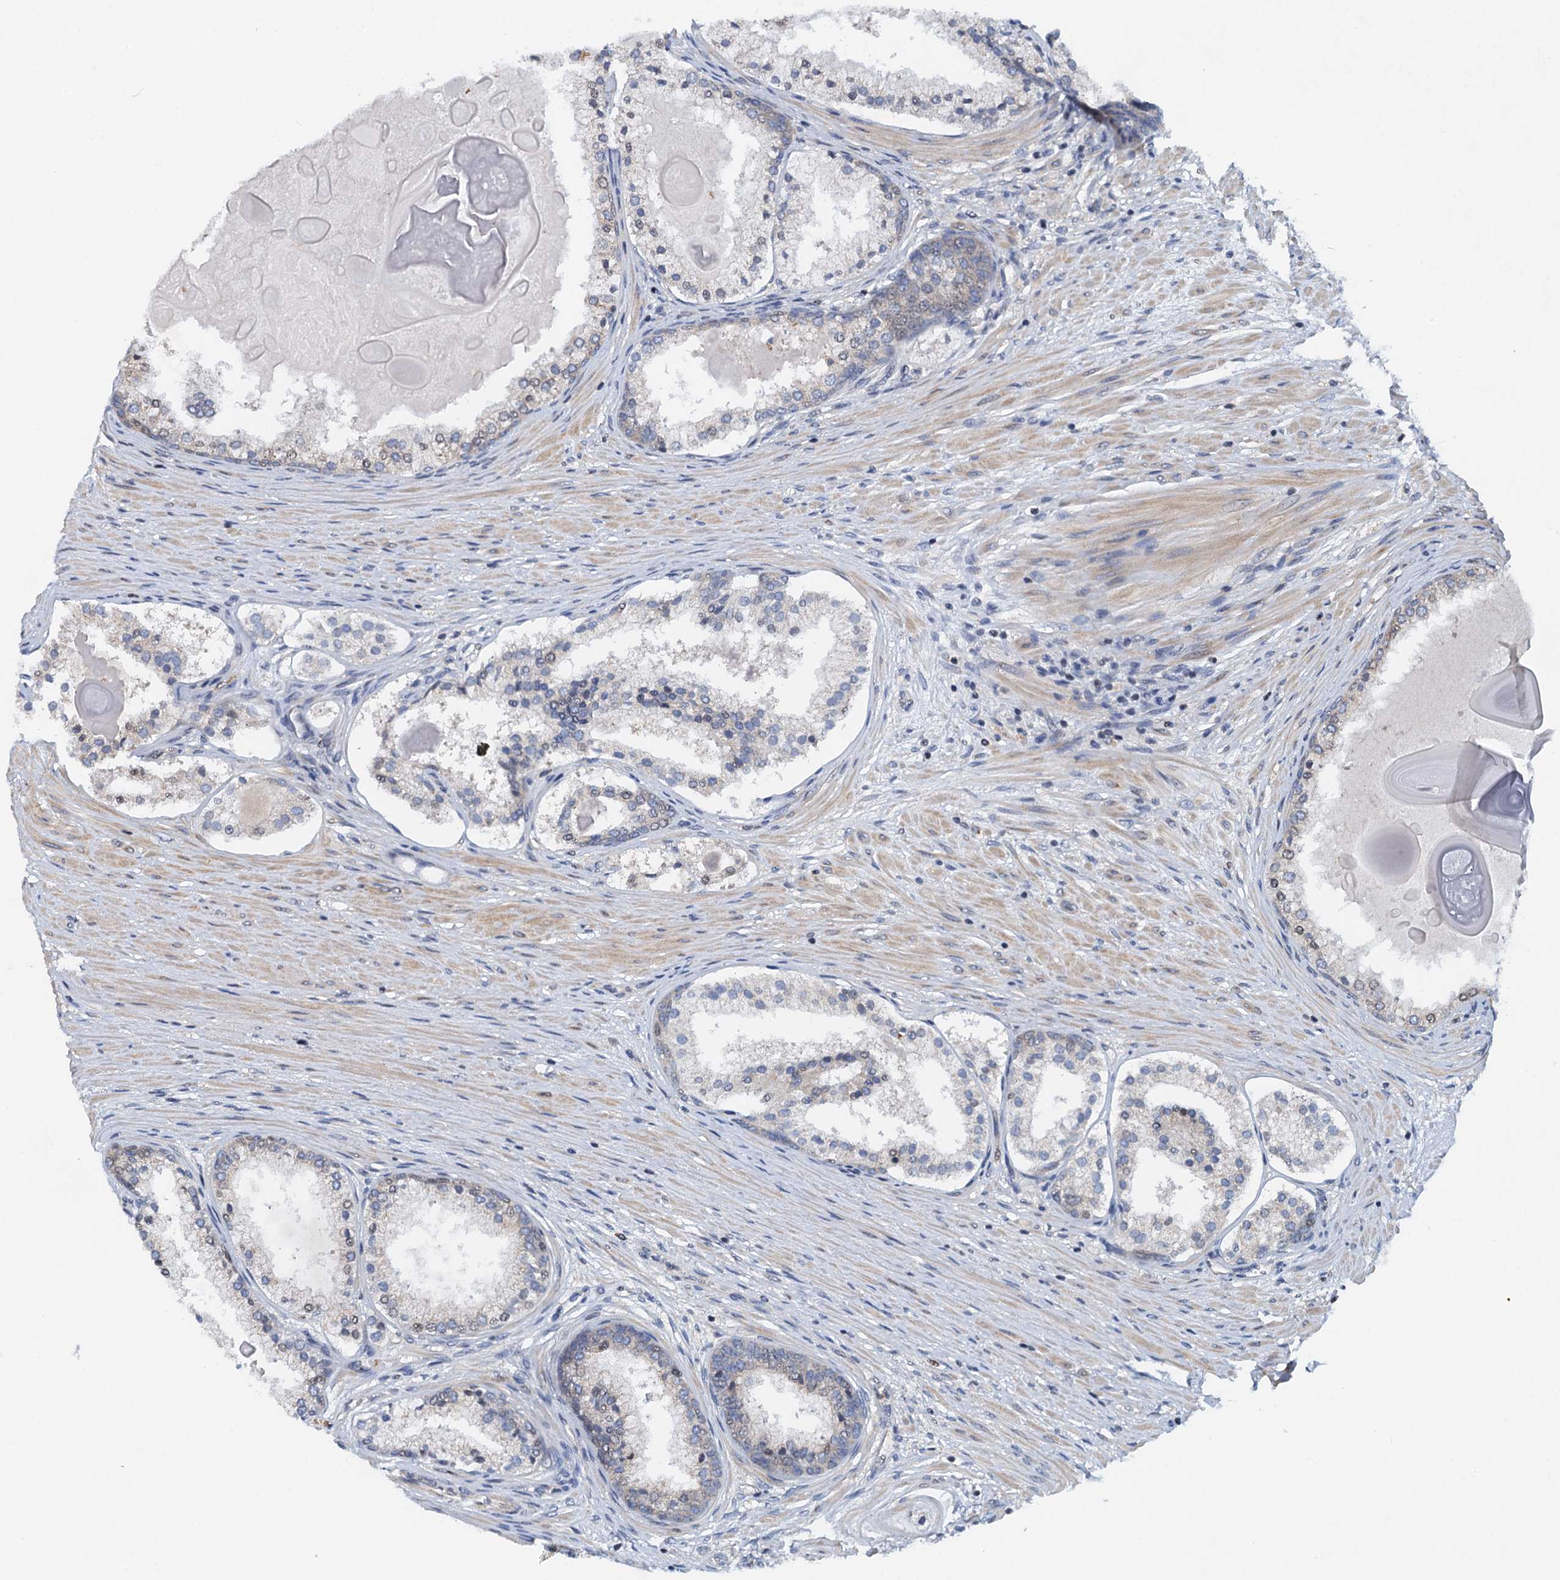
{"staining": {"intensity": "negative", "quantity": "none", "location": "none"}, "tissue": "prostate cancer", "cell_type": "Tumor cells", "image_type": "cancer", "snomed": [{"axis": "morphology", "description": "Adenocarcinoma, Low grade"}, {"axis": "topography", "description": "Prostate"}], "caption": "This is an IHC micrograph of prostate adenocarcinoma (low-grade). There is no expression in tumor cells.", "gene": "NBEA", "patient": {"sex": "male", "age": 59}}